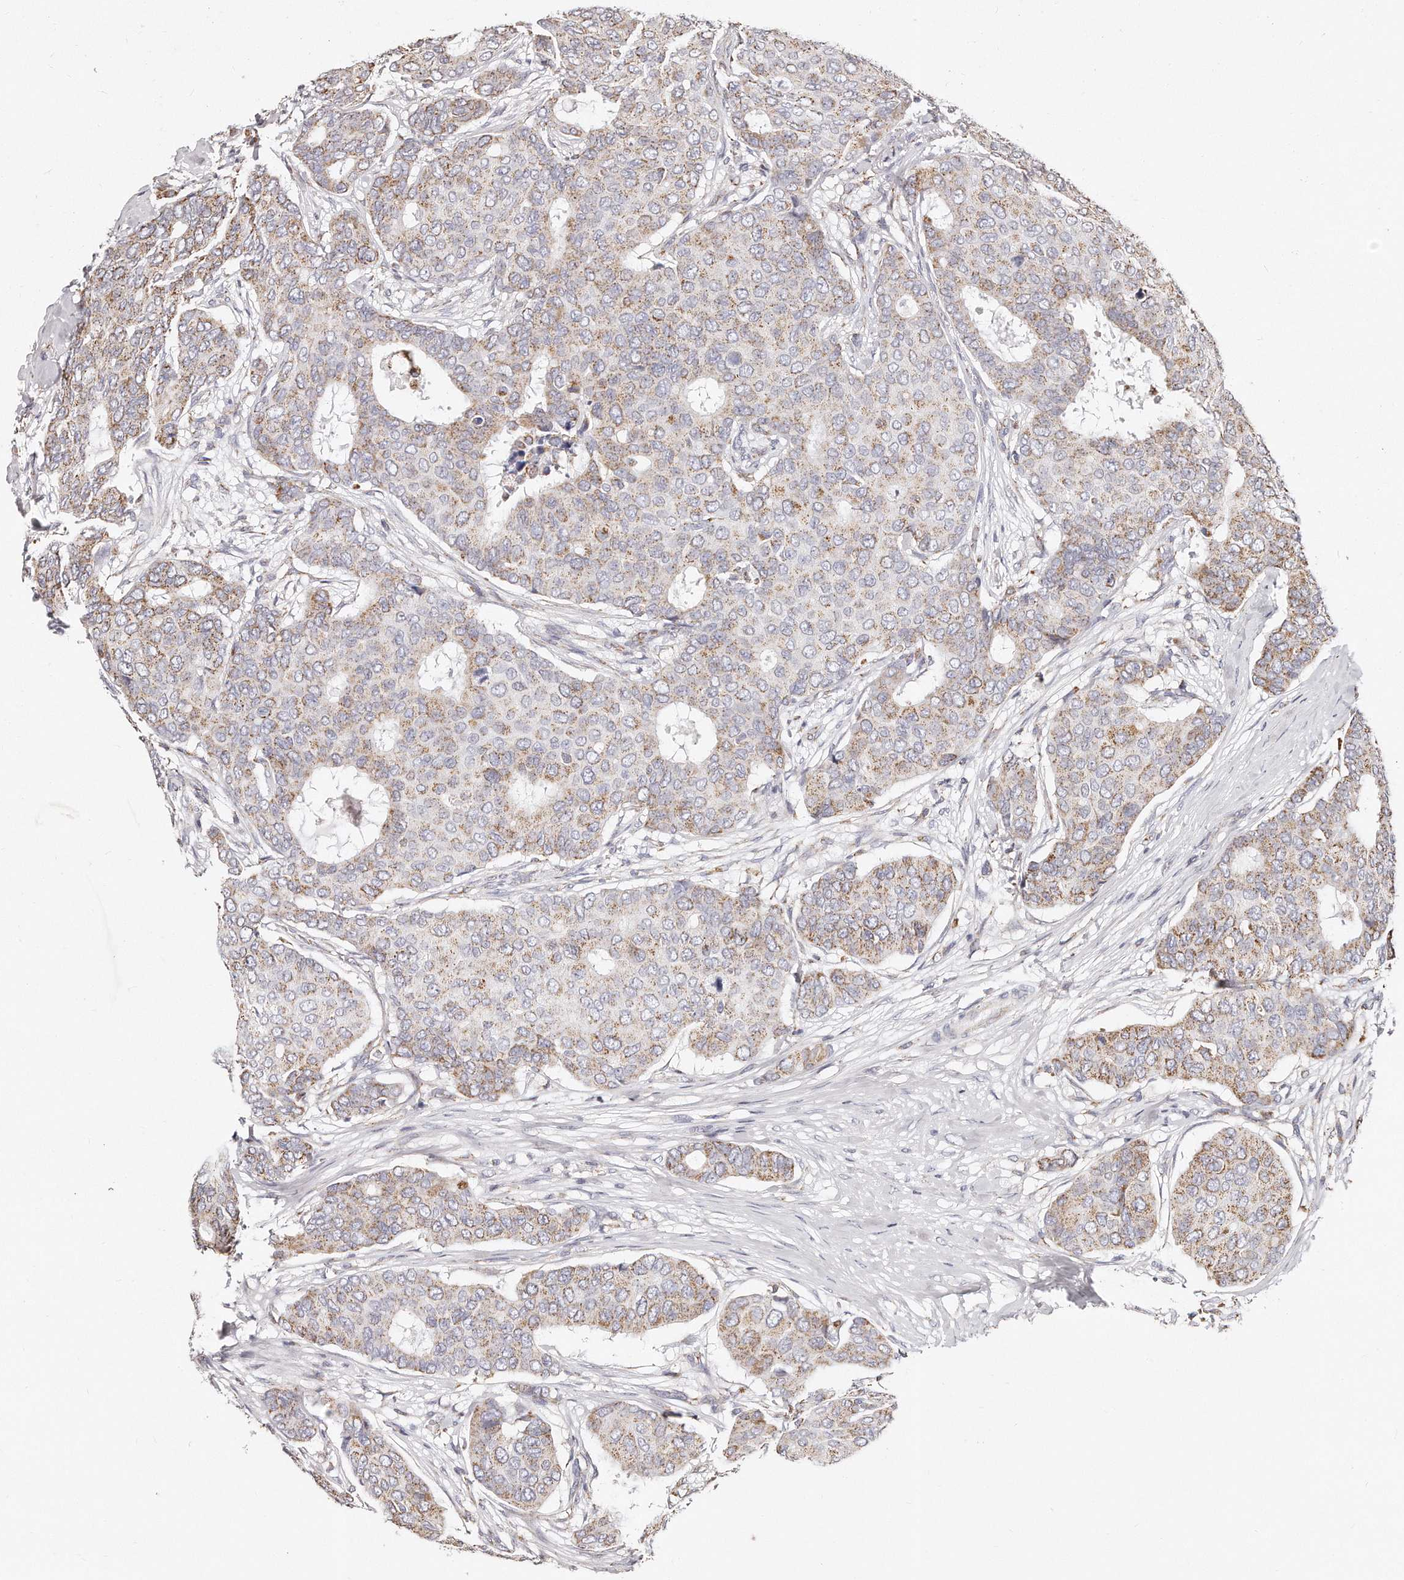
{"staining": {"intensity": "moderate", "quantity": ">75%", "location": "cytoplasmic/membranous"}, "tissue": "breast cancer", "cell_type": "Tumor cells", "image_type": "cancer", "snomed": [{"axis": "morphology", "description": "Duct carcinoma"}, {"axis": "topography", "description": "Breast"}], "caption": "There is medium levels of moderate cytoplasmic/membranous expression in tumor cells of breast cancer (invasive ductal carcinoma), as demonstrated by immunohistochemical staining (brown color).", "gene": "RTKN", "patient": {"sex": "female", "age": 75}}